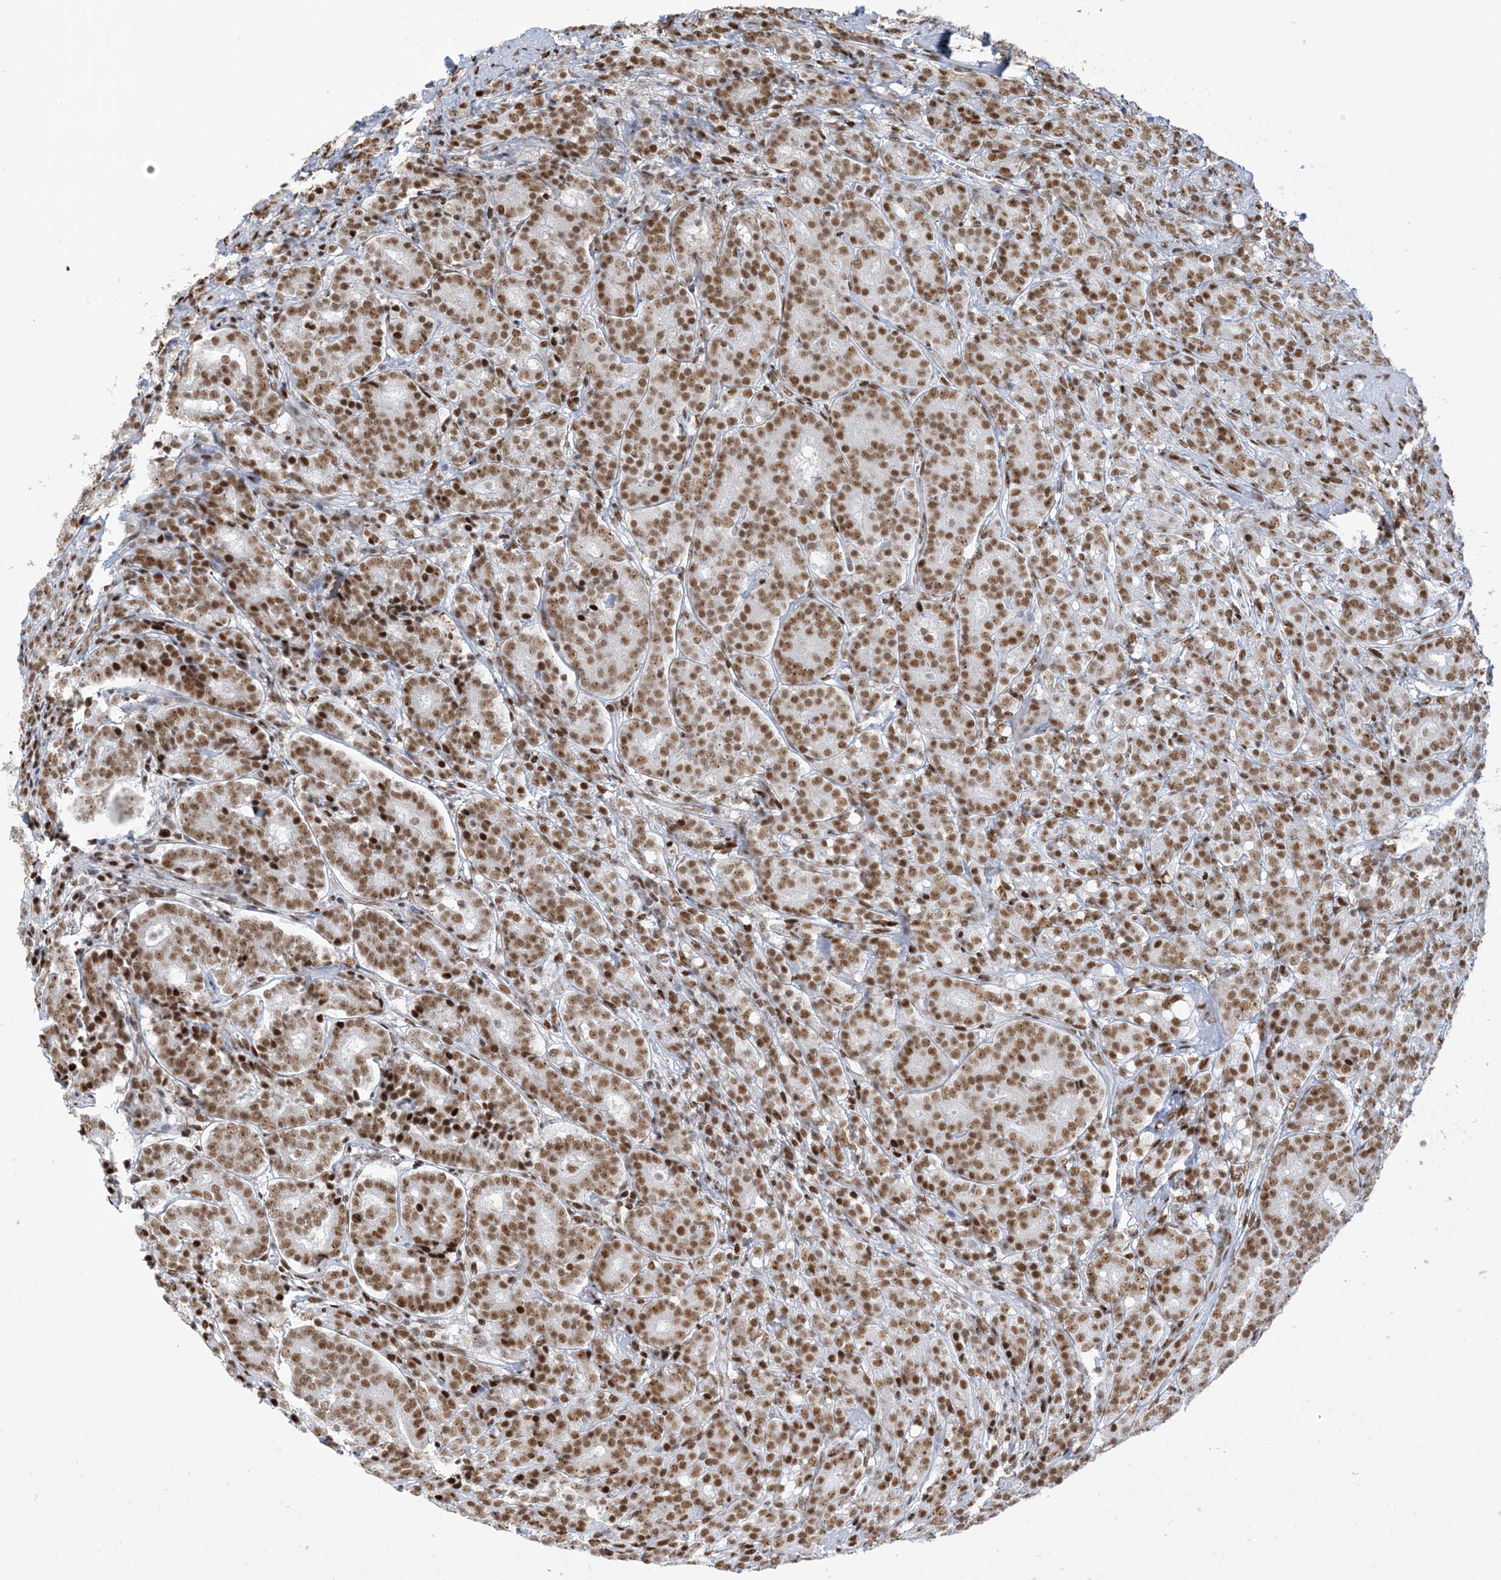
{"staining": {"intensity": "moderate", "quantity": ">75%", "location": "nuclear"}, "tissue": "prostate cancer", "cell_type": "Tumor cells", "image_type": "cancer", "snomed": [{"axis": "morphology", "description": "Adenocarcinoma, High grade"}, {"axis": "topography", "description": "Prostate"}], "caption": "A high-resolution micrograph shows immunohistochemistry staining of prostate cancer, which shows moderate nuclear expression in about >75% of tumor cells. (DAB (3,3'-diaminobenzidine) IHC with brightfield microscopy, high magnification).", "gene": "STAG1", "patient": {"sex": "male", "age": 62}}